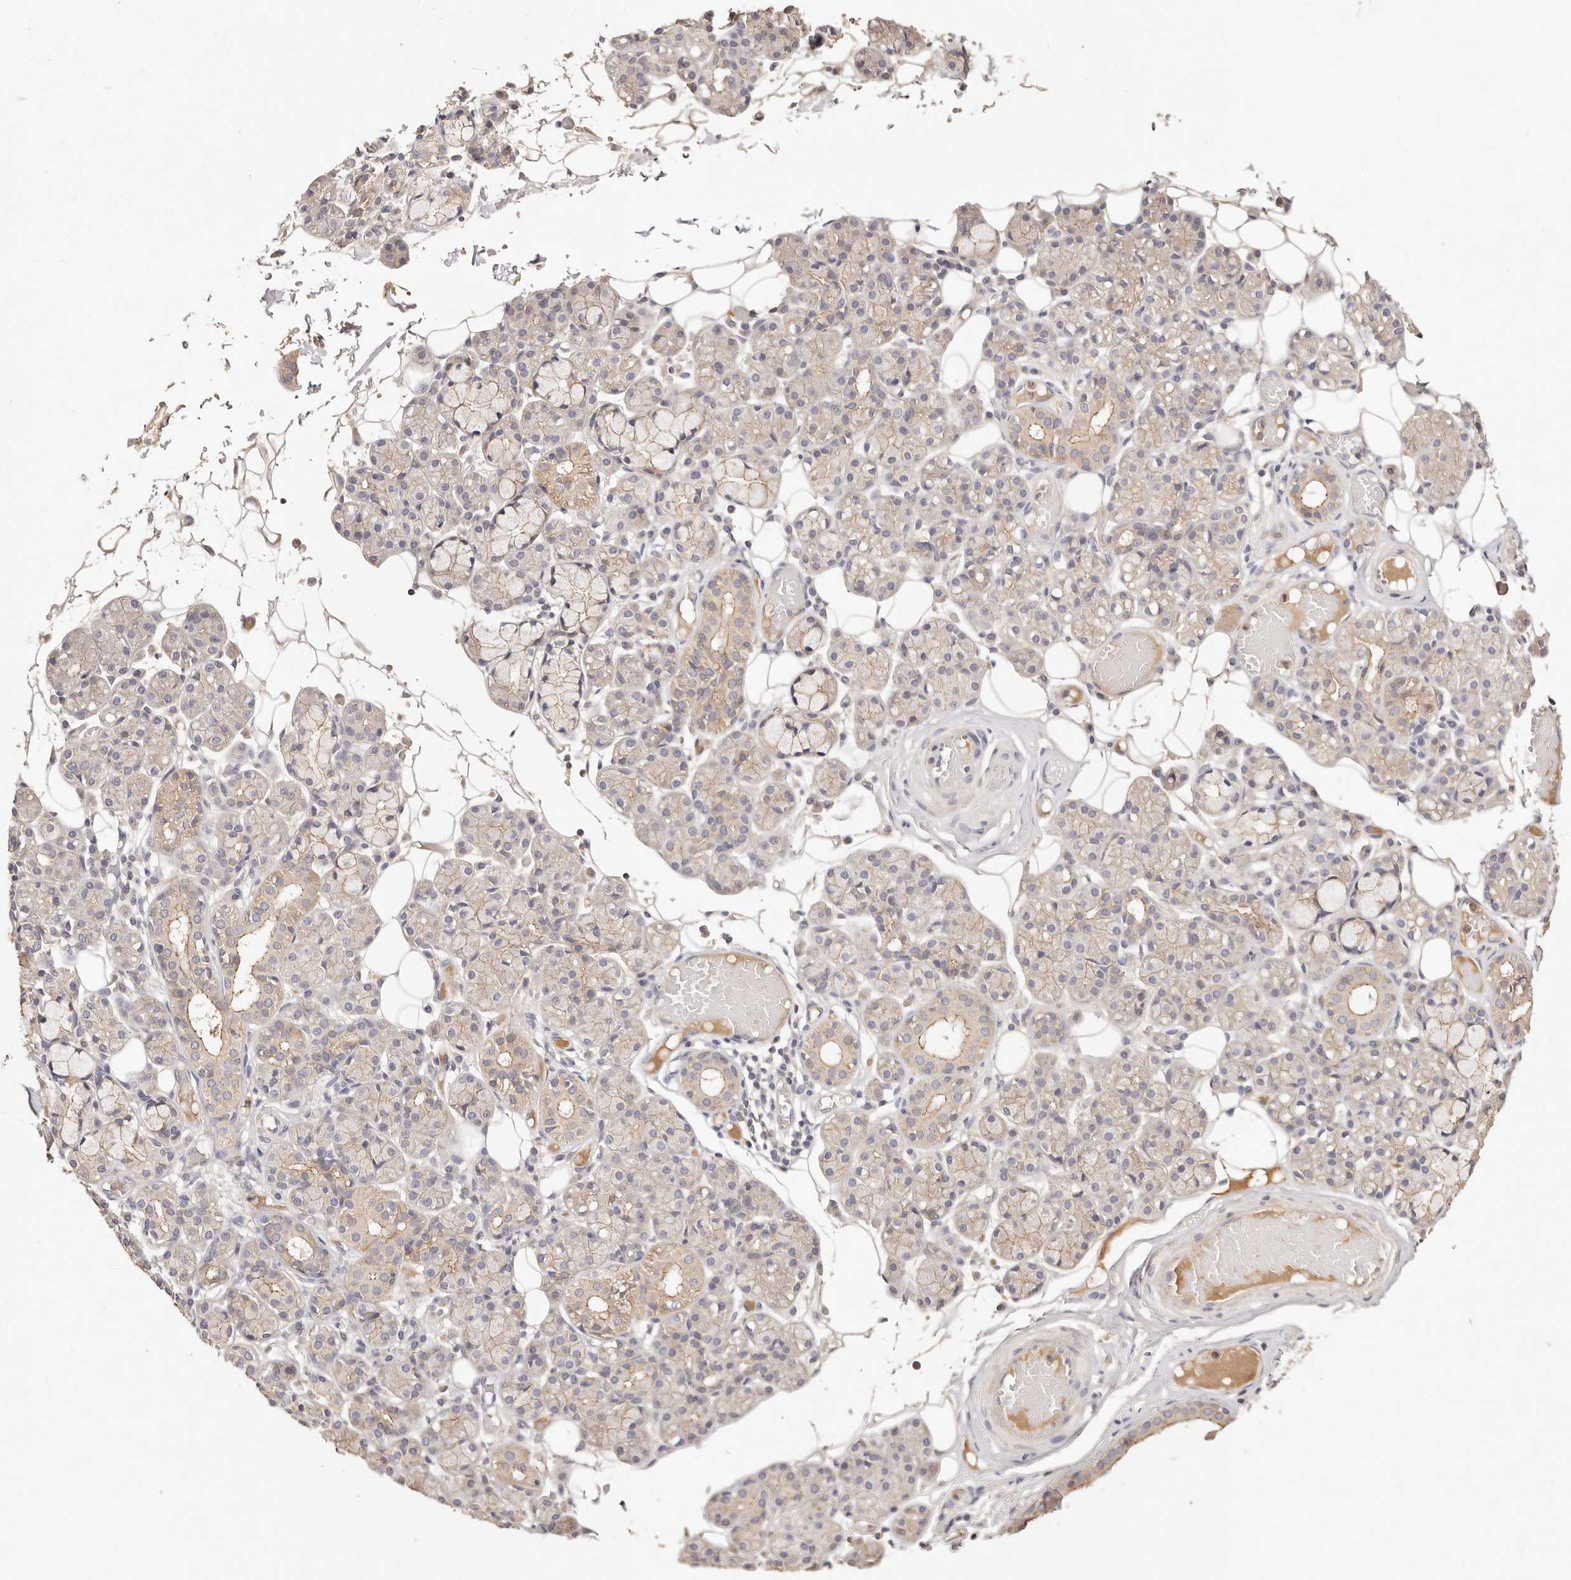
{"staining": {"intensity": "moderate", "quantity": "<25%", "location": "cytoplasmic/membranous"}, "tissue": "salivary gland", "cell_type": "Glandular cells", "image_type": "normal", "snomed": [{"axis": "morphology", "description": "Normal tissue, NOS"}, {"axis": "topography", "description": "Salivary gland"}], "caption": "This micrograph demonstrates normal salivary gland stained with immunohistochemistry to label a protein in brown. The cytoplasmic/membranous of glandular cells show moderate positivity for the protein. Nuclei are counter-stained blue.", "gene": "CXADR", "patient": {"sex": "male", "age": 63}}